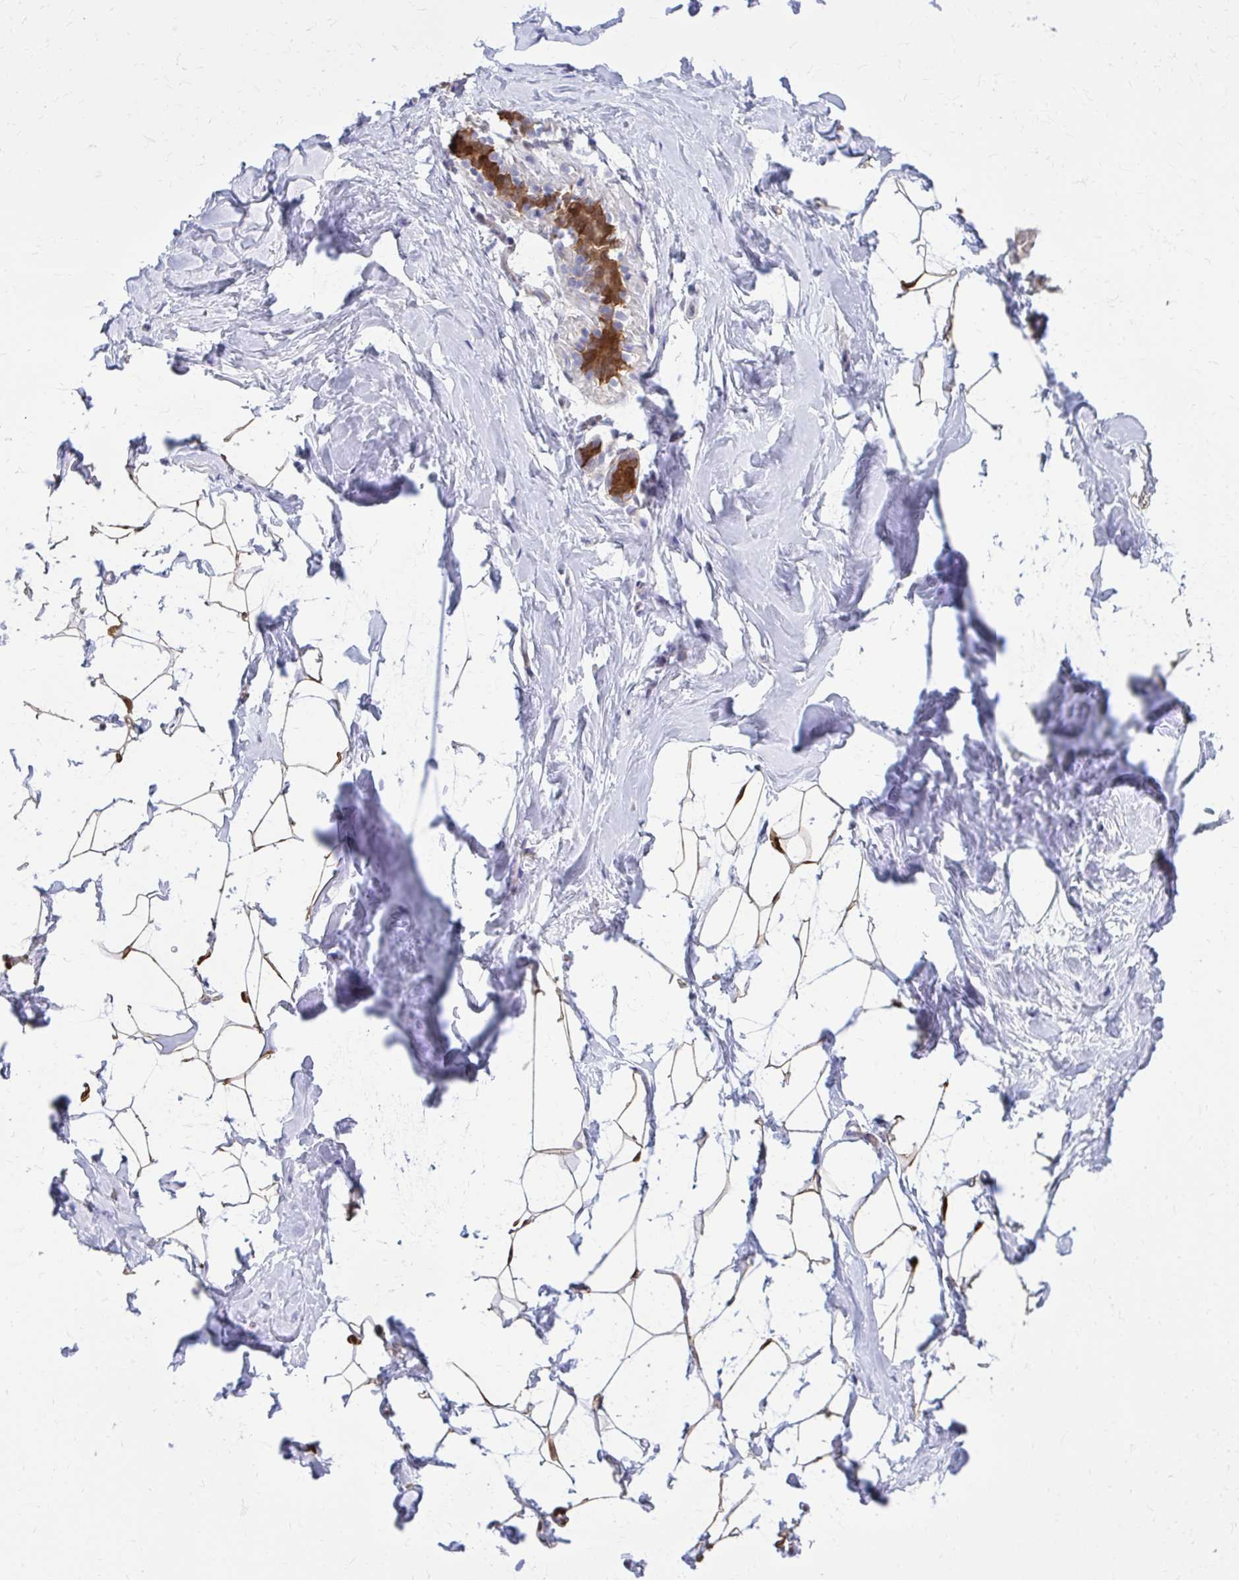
{"staining": {"intensity": "negative", "quantity": "none", "location": "none"}, "tissue": "breast", "cell_type": "Adipocytes", "image_type": "normal", "snomed": [{"axis": "morphology", "description": "Normal tissue, NOS"}, {"axis": "topography", "description": "Breast"}], "caption": "Adipocytes are negative for brown protein staining in unremarkable breast.", "gene": "DBI", "patient": {"sex": "female", "age": 32}}